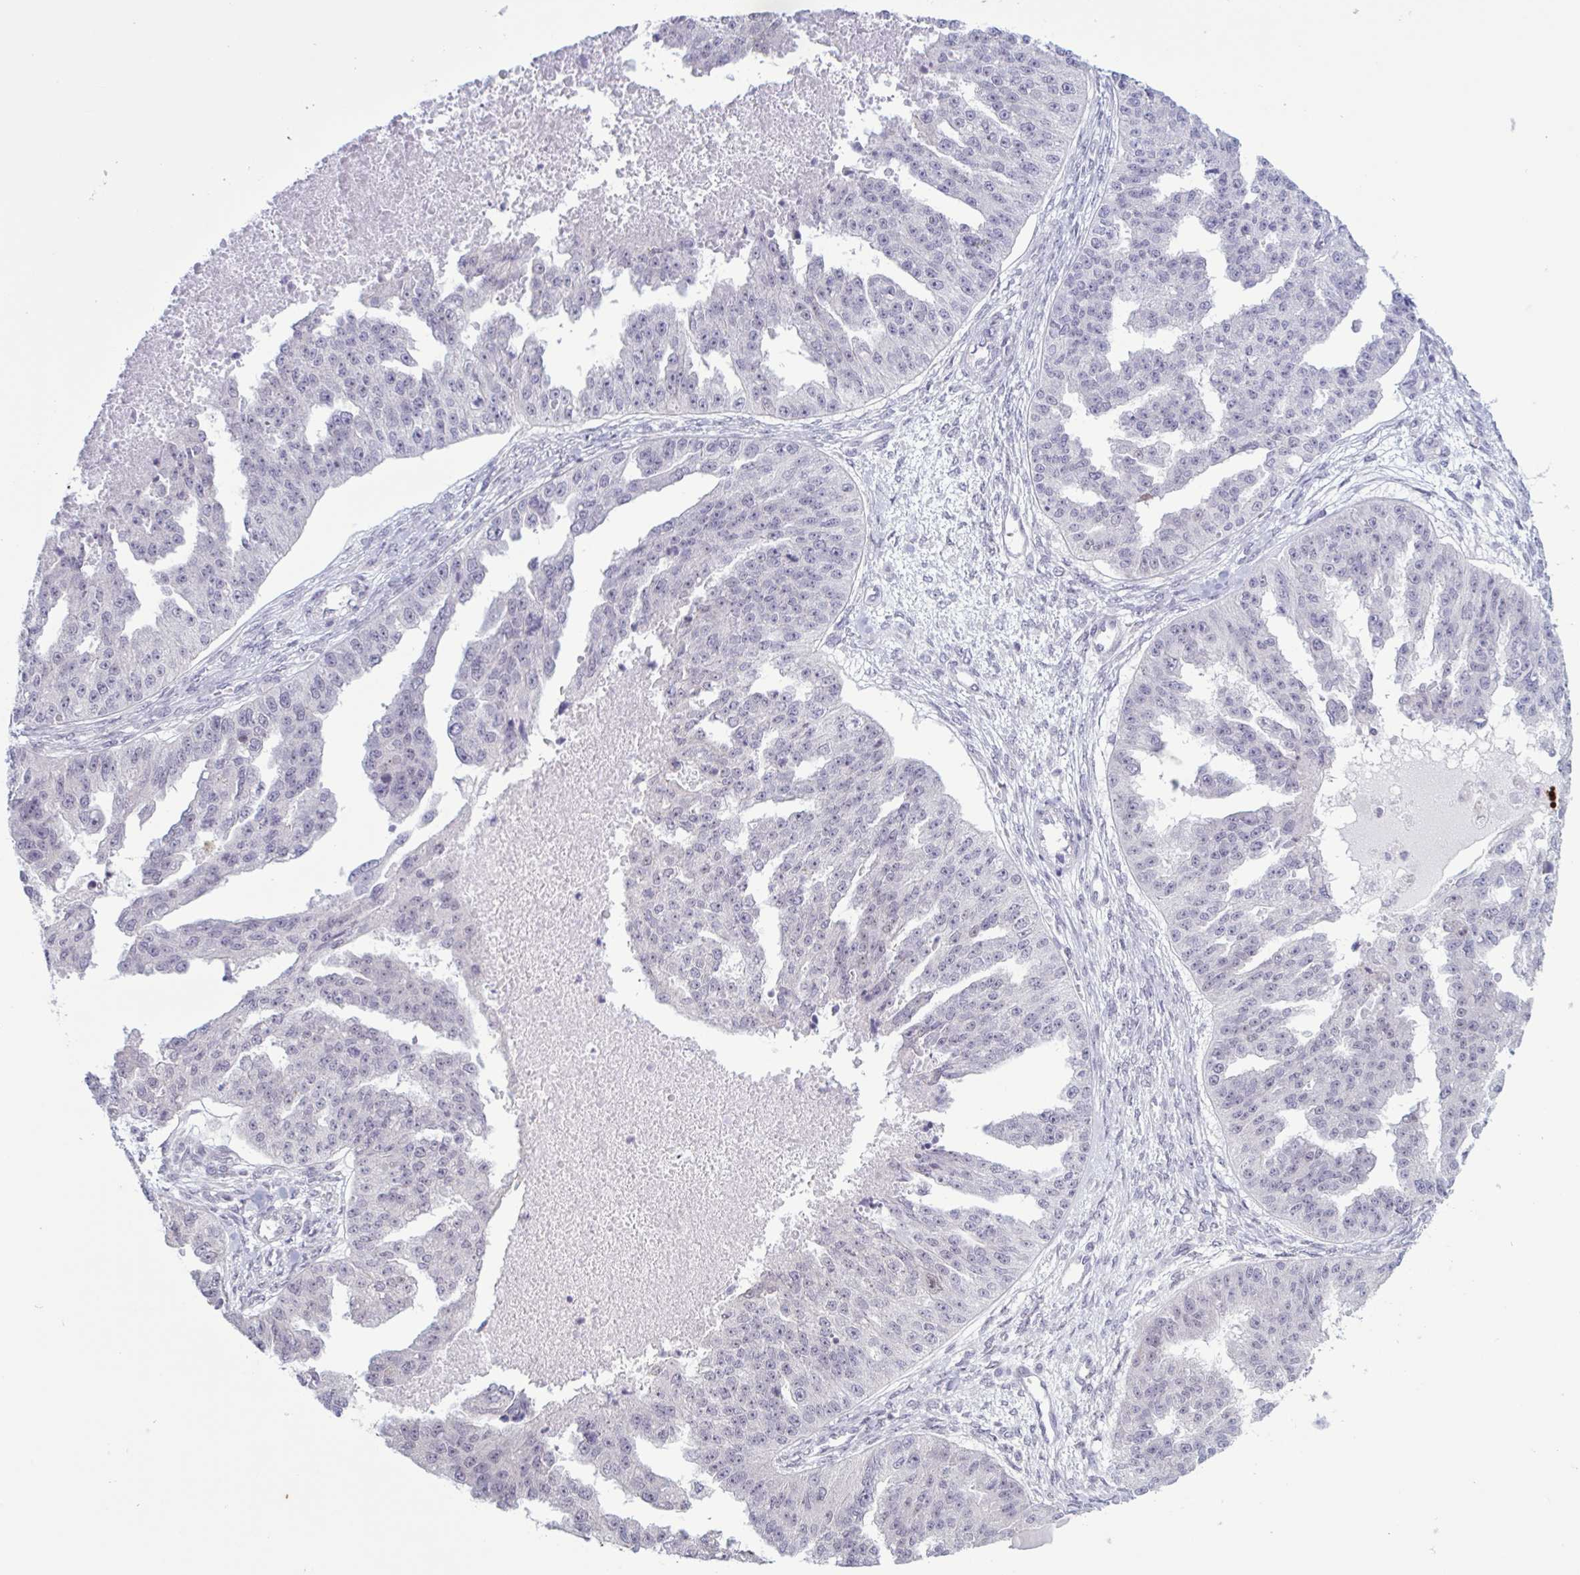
{"staining": {"intensity": "negative", "quantity": "none", "location": "none"}, "tissue": "ovarian cancer", "cell_type": "Tumor cells", "image_type": "cancer", "snomed": [{"axis": "morphology", "description": "Cystadenocarcinoma, serous, NOS"}, {"axis": "topography", "description": "Ovary"}], "caption": "Image shows no protein positivity in tumor cells of ovarian cancer tissue.", "gene": "PRMT6", "patient": {"sex": "female", "age": 58}}